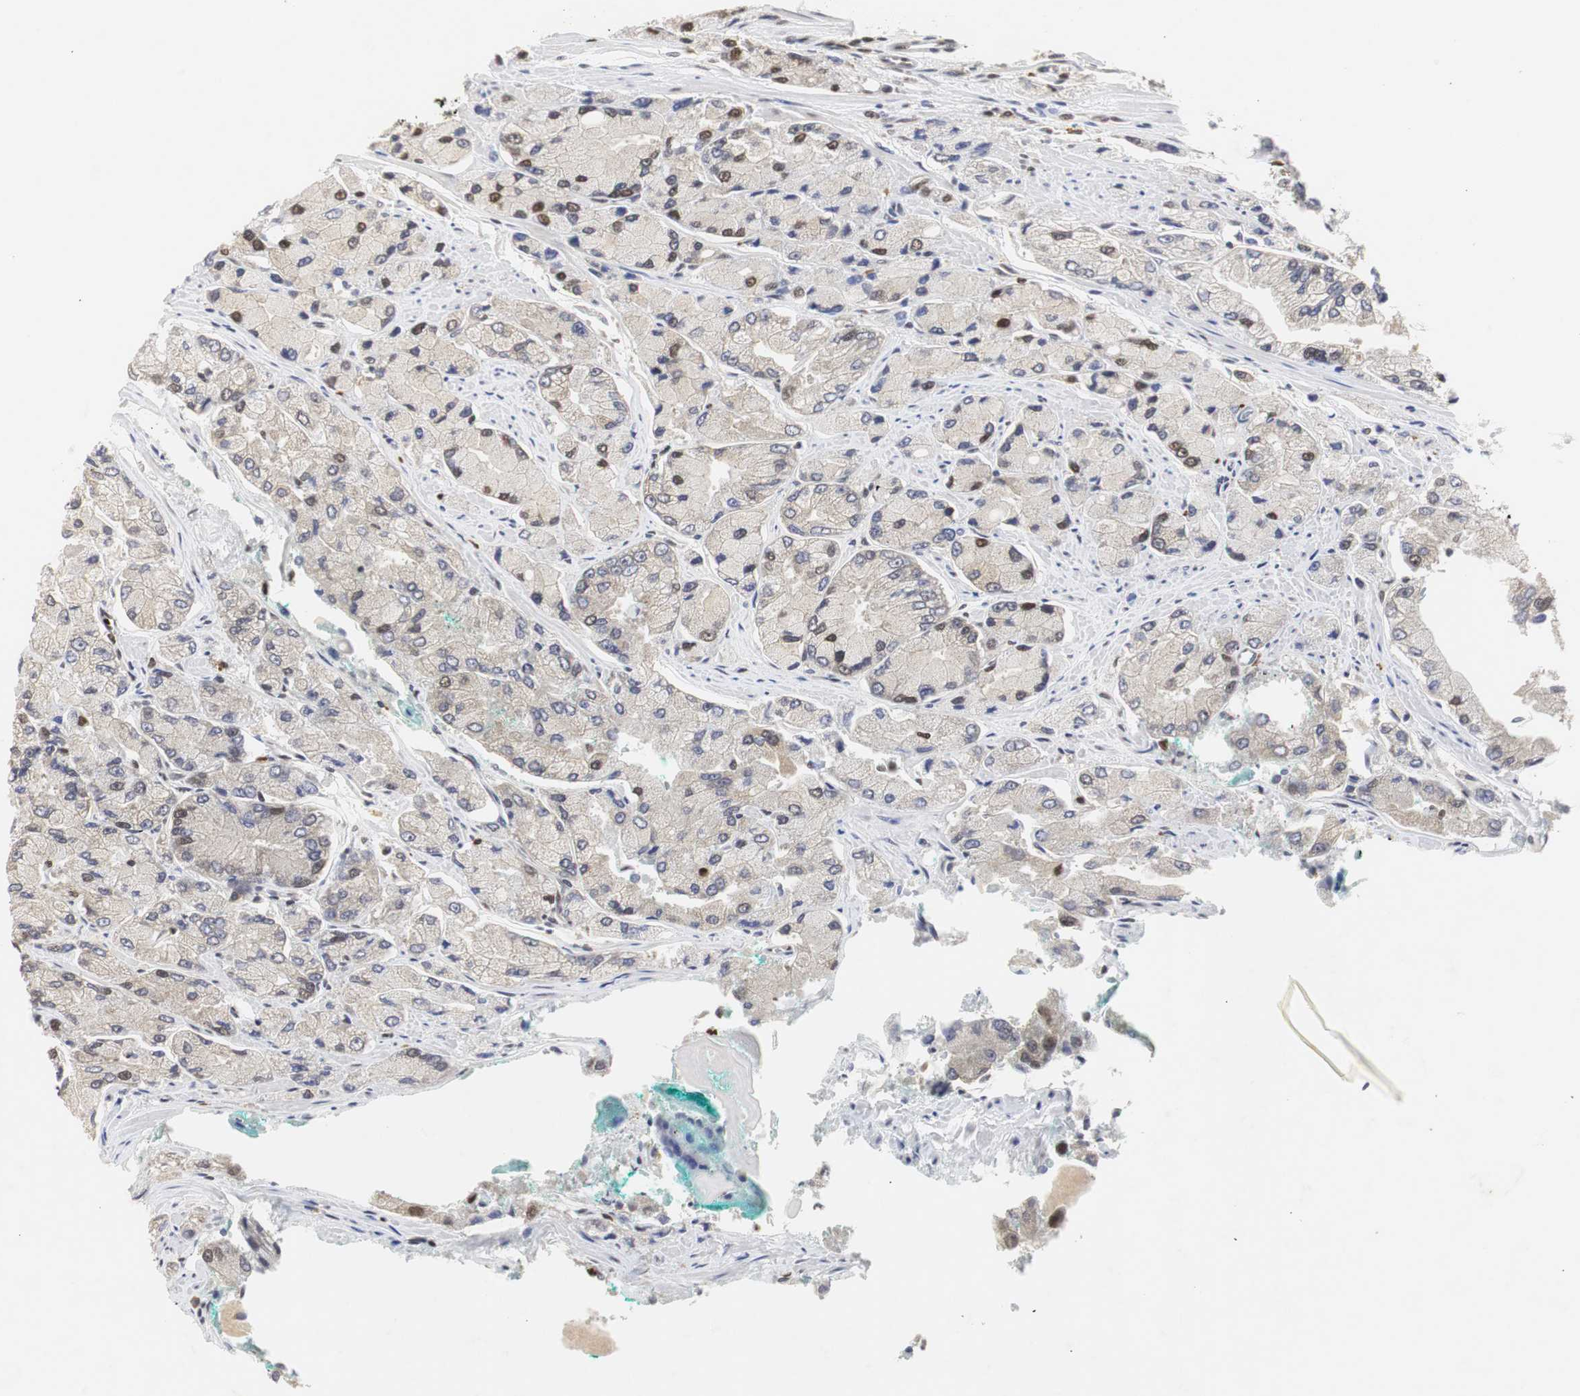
{"staining": {"intensity": "moderate", "quantity": "<25%", "location": "cytoplasmic/membranous,nuclear"}, "tissue": "prostate cancer", "cell_type": "Tumor cells", "image_type": "cancer", "snomed": [{"axis": "morphology", "description": "Adenocarcinoma, High grade"}, {"axis": "topography", "description": "Prostate"}], "caption": "Human prostate high-grade adenocarcinoma stained with a protein marker displays moderate staining in tumor cells.", "gene": "ZFC3H1", "patient": {"sex": "male", "age": 58}}